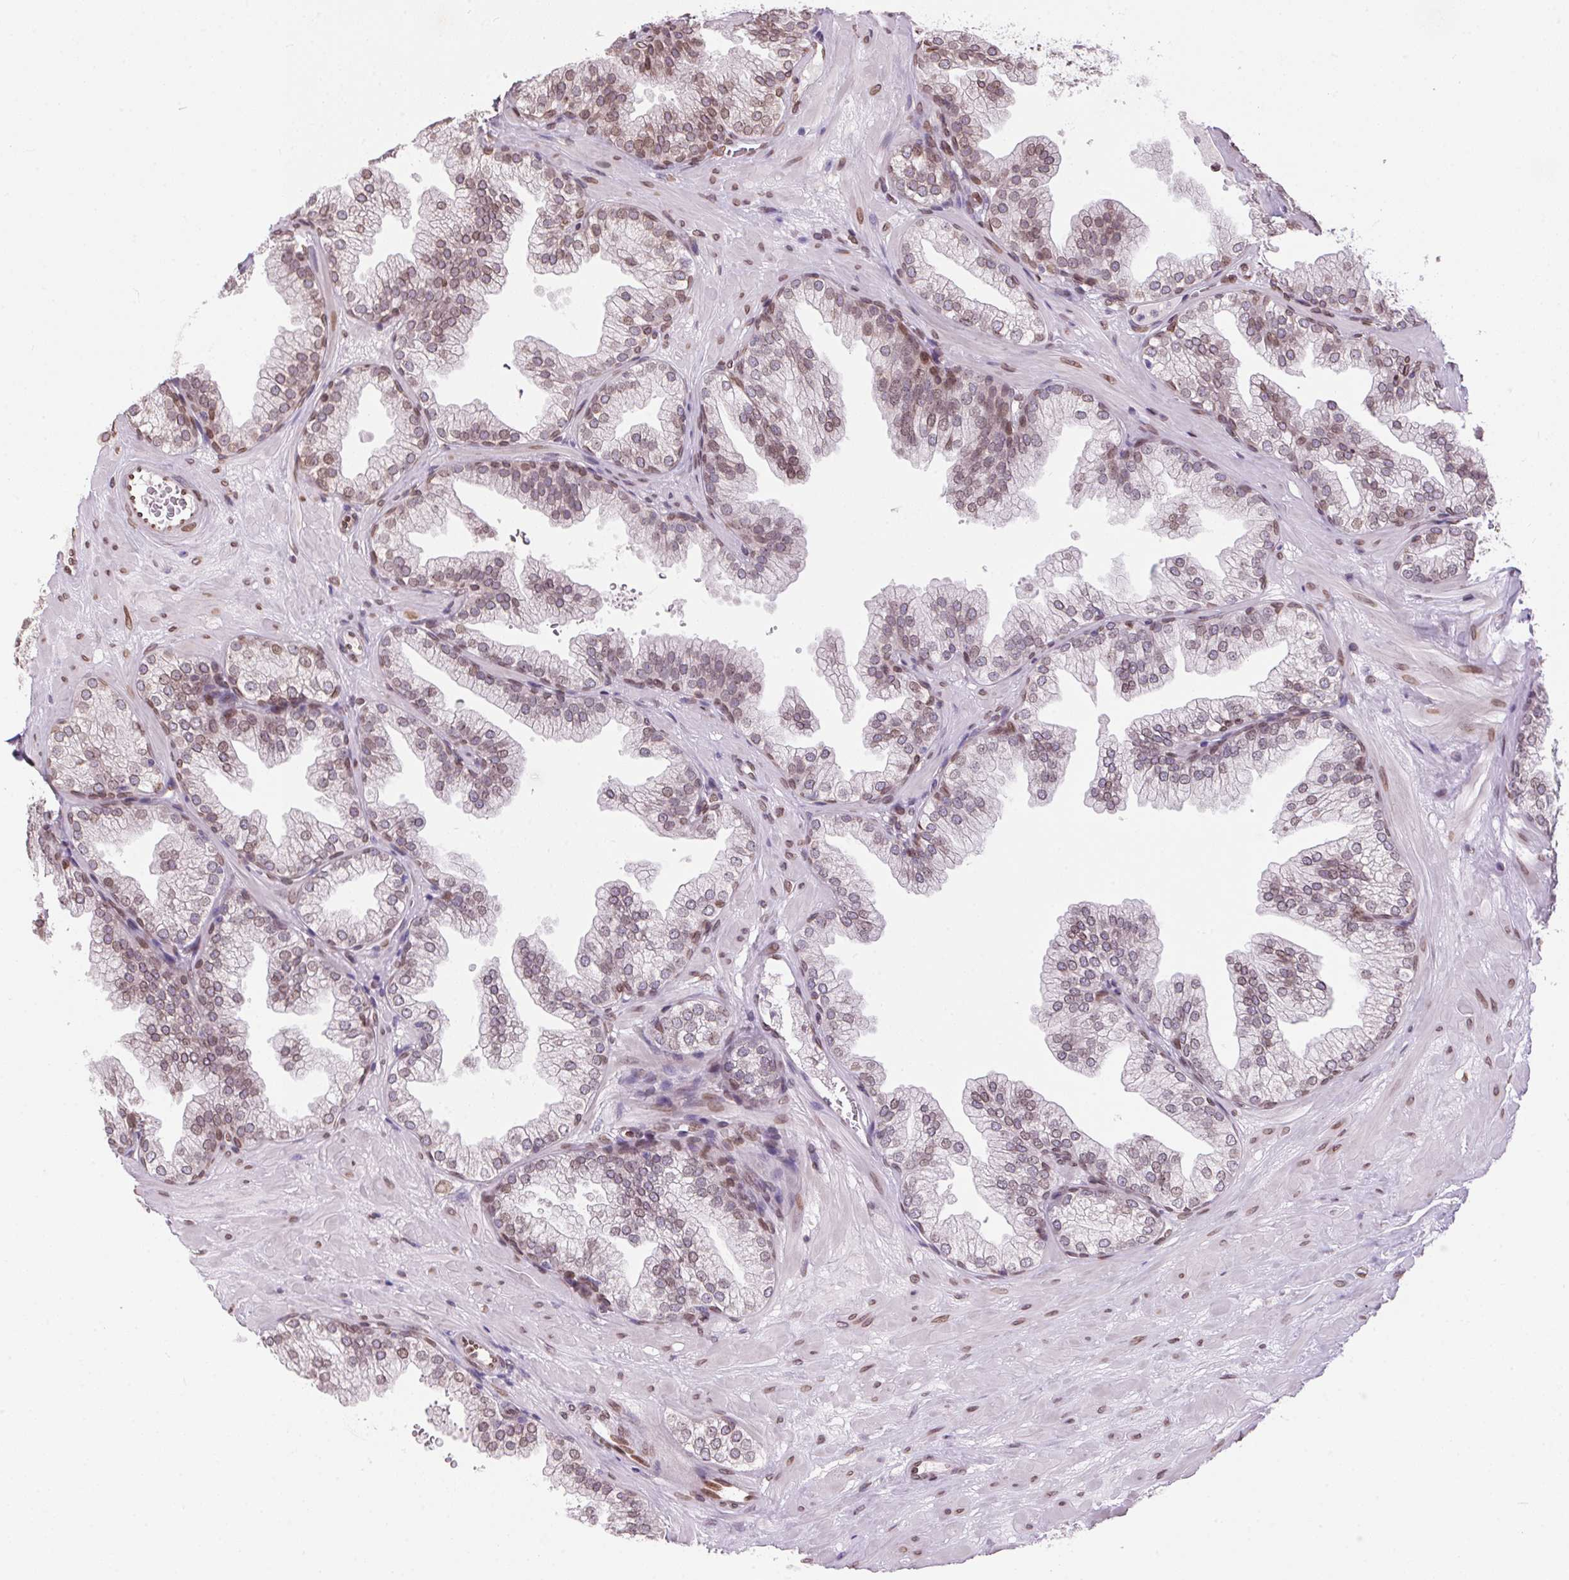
{"staining": {"intensity": "moderate", "quantity": ">75%", "location": "cytoplasmic/membranous,nuclear"}, "tissue": "prostate", "cell_type": "Glandular cells", "image_type": "normal", "snomed": [{"axis": "morphology", "description": "Normal tissue, NOS"}, {"axis": "topography", "description": "Prostate"}], "caption": "IHC histopathology image of normal human prostate stained for a protein (brown), which displays medium levels of moderate cytoplasmic/membranous,nuclear expression in about >75% of glandular cells.", "gene": "TMEM175", "patient": {"sex": "male", "age": 37}}